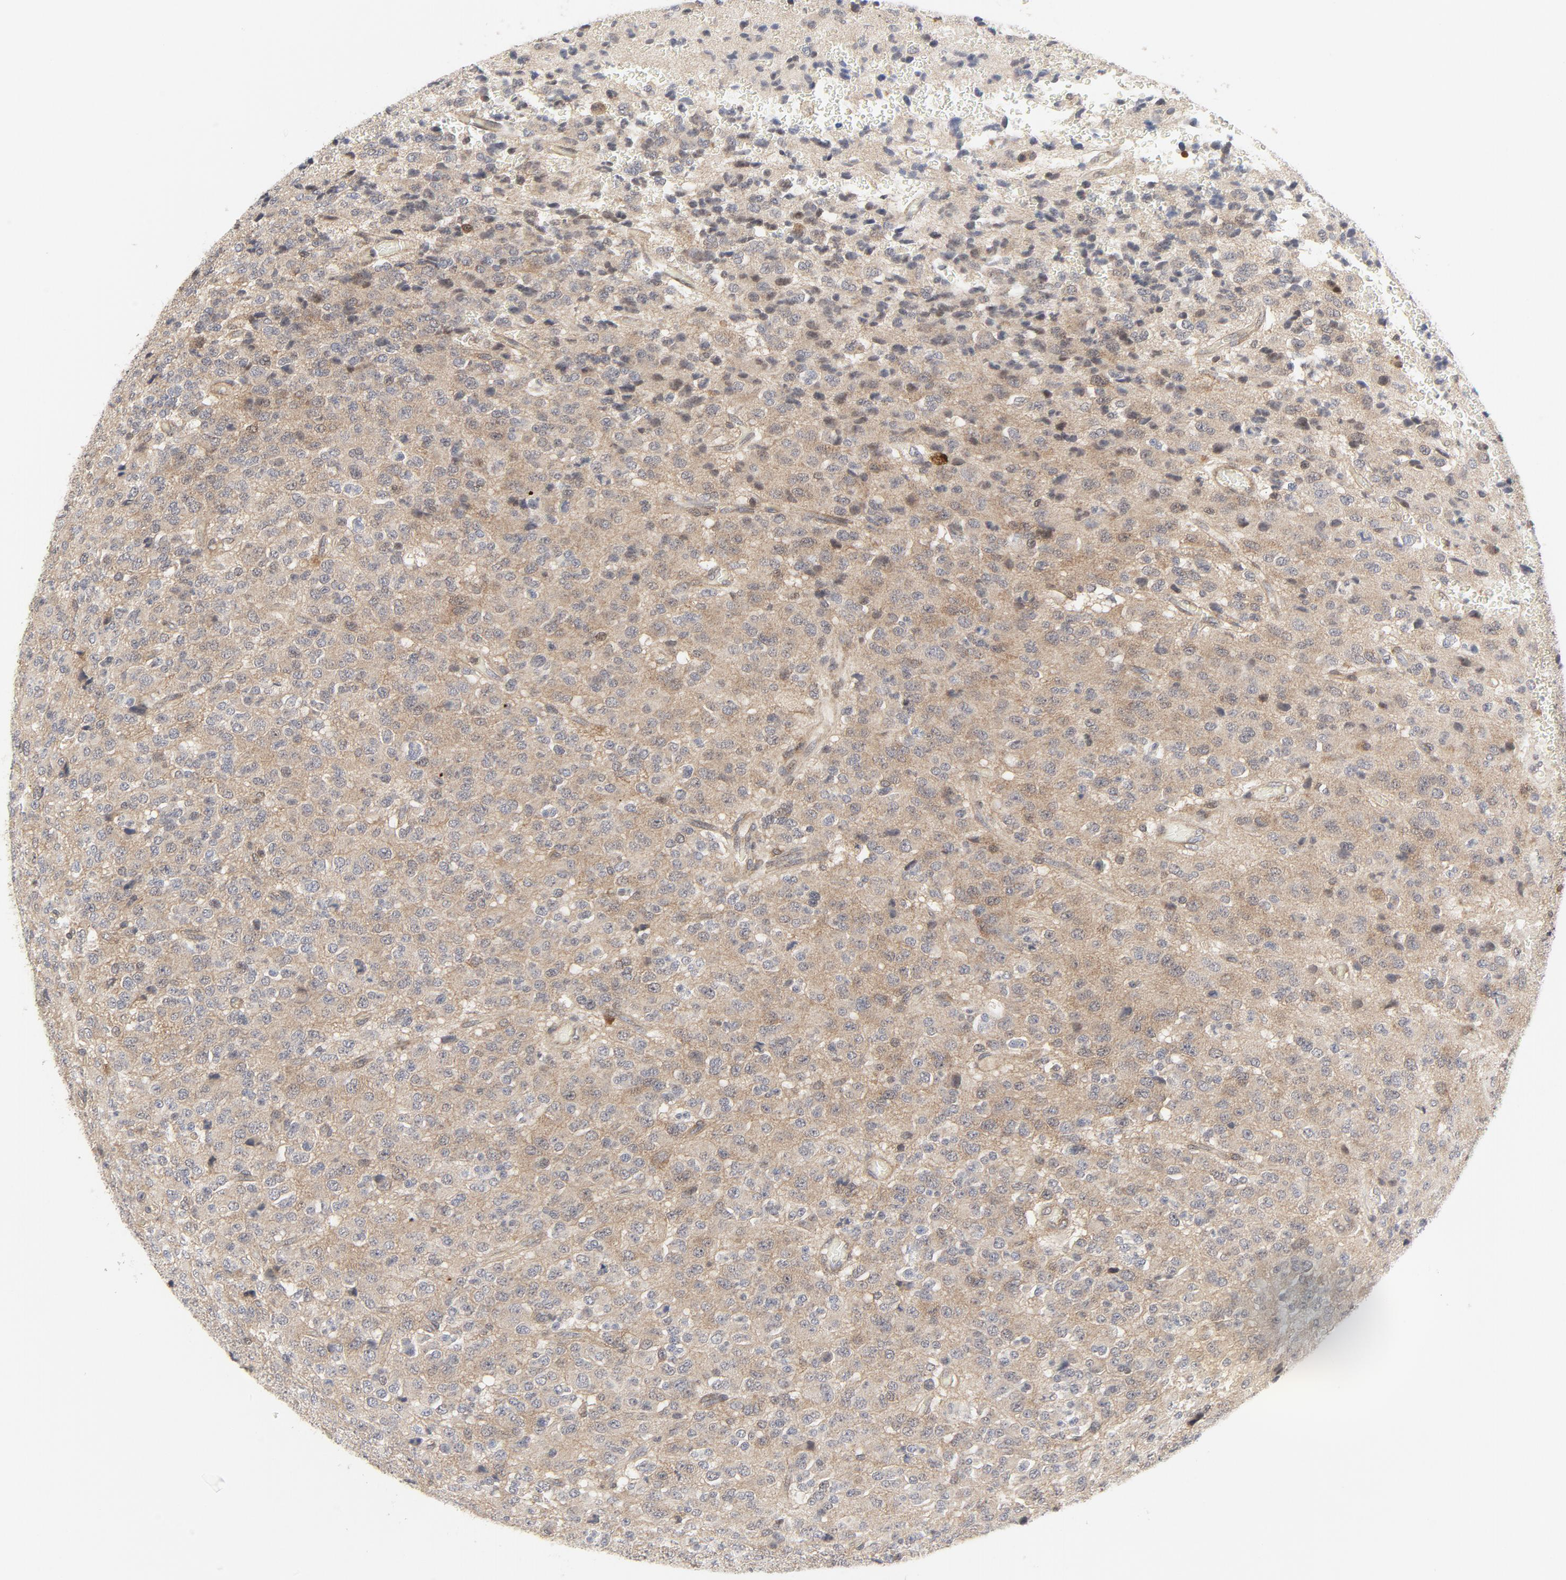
{"staining": {"intensity": "weak", "quantity": ">75%", "location": "cytoplasmic/membranous"}, "tissue": "glioma", "cell_type": "Tumor cells", "image_type": "cancer", "snomed": [{"axis": "morphology", "description": "Glioma, malignant, High grade"}, {"axis": "topography", "description": "pancreas cauda"}], "caption": "Malignant high-grade glioma was stained to show a protein in brown. There is low levels of weak cytoplasmic/membranous staining in about >75% of tumor cells.", "gene": "MAP2K7", "patient": {"sex": "male", "age": 60}}